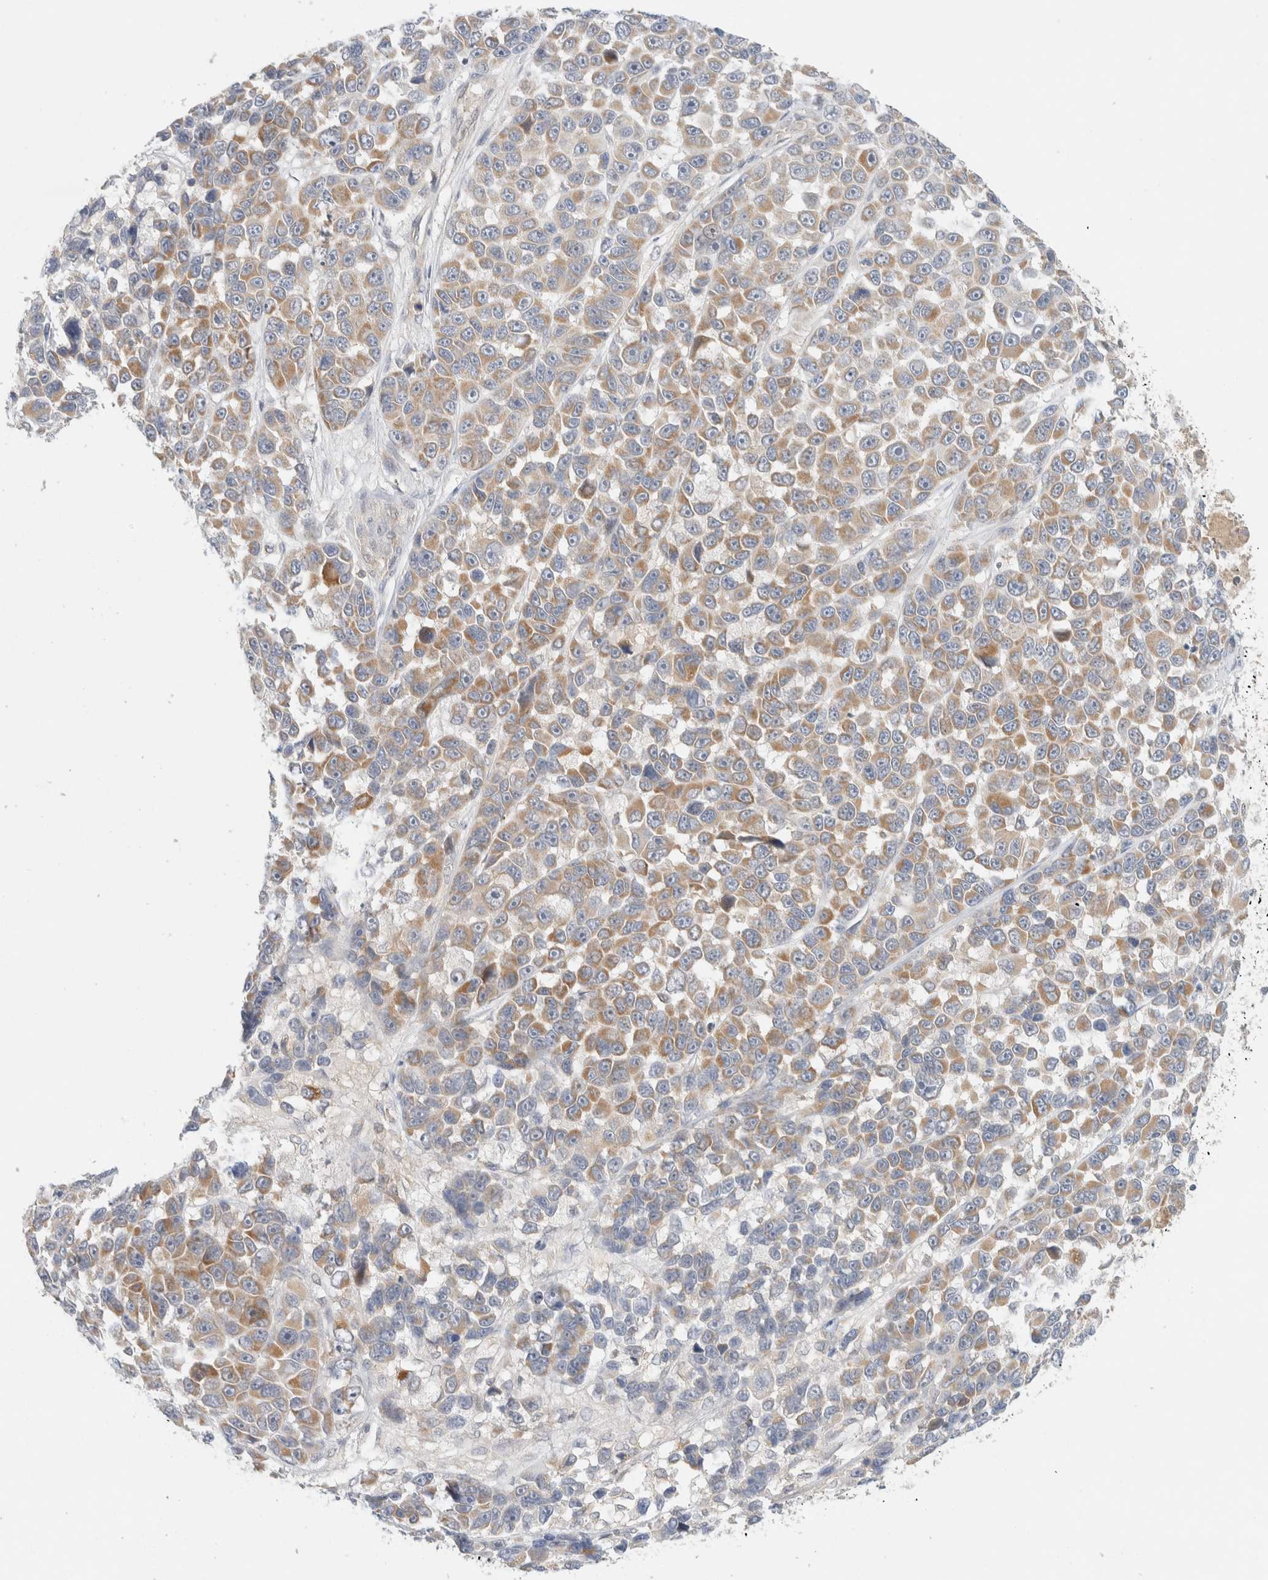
{"staining": {"intensity": "weak", "quantity": ">75%", "location": "cytoplasmic/membranous"}, "tissue": "melanoma", "cell_type": "Tumor cells", "image_type": "cancer", "snomed": [{"axis": "morphology", "description": "Malignant melanoma, NOS"}, {"axis": "topography", "description": "Skin"}], "caption": "A brown stain shows weak cytoplasmic/membranous expression of a protein in malignant melanoma tumor cells. (brown staining indicates protein expression, while blue staining denotes nuclei).", "gene": "MRM3", "patient": {"sex": "male", "age": 53}}